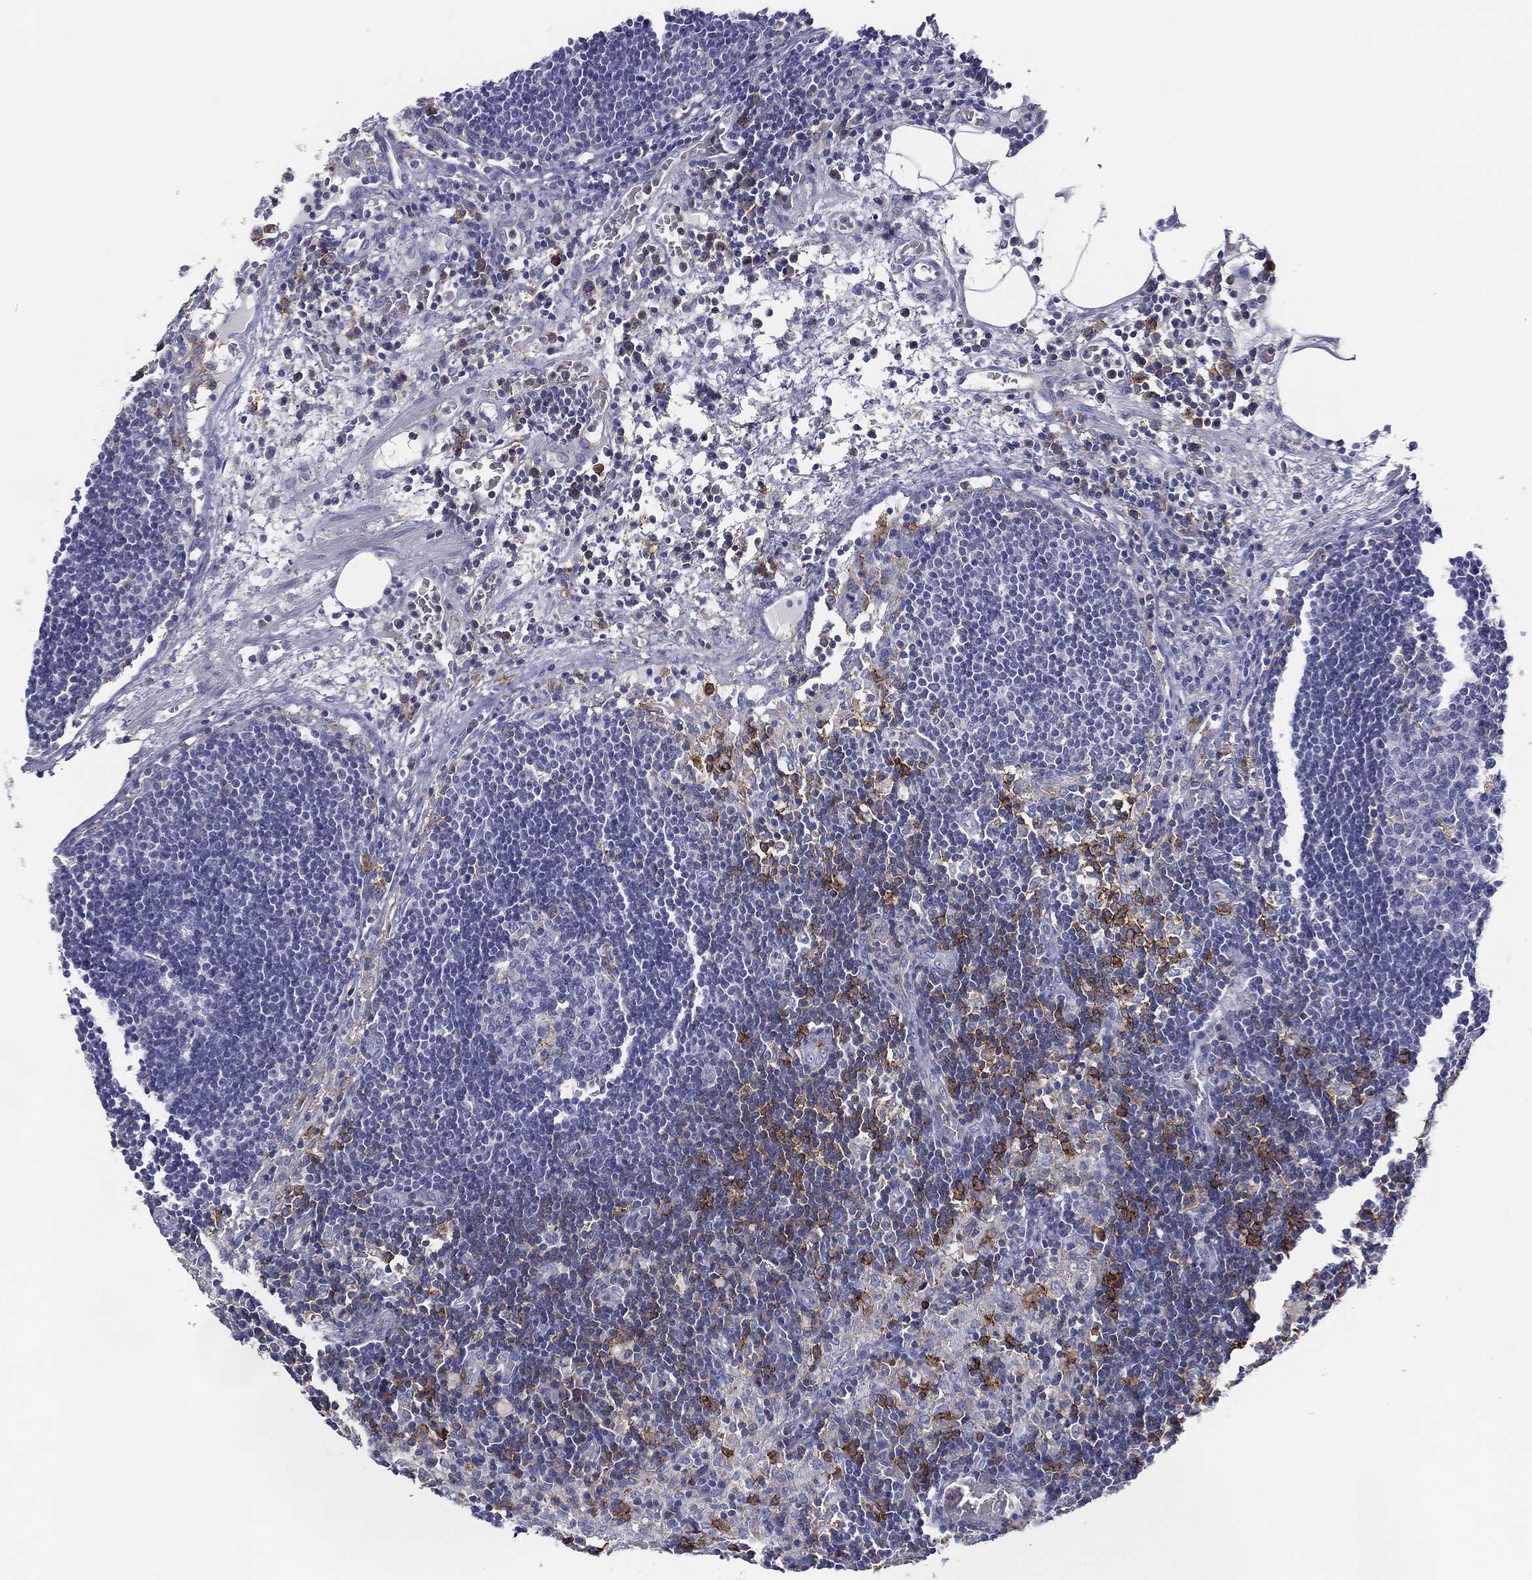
{"staining": {"intensity": "weak", "quantity": "<25%", "location": "cytoplasmic/membranous"}, "tissue": "lymph node", "cell_type": "Germinal center cells", "image_type": "normal", "snomed": [{"axis": "morphology", "description": "Normal tissue, NOS"}, {"axis": "topography", "description": "Lymph node"}], "caption": "Photomicrograph shows no significant protein expression in germinal center cells of benign lymph node. Nuclei are stained in blue.", "gene": "SELPLG", "patient": {"sex": "male", "age": 63}}